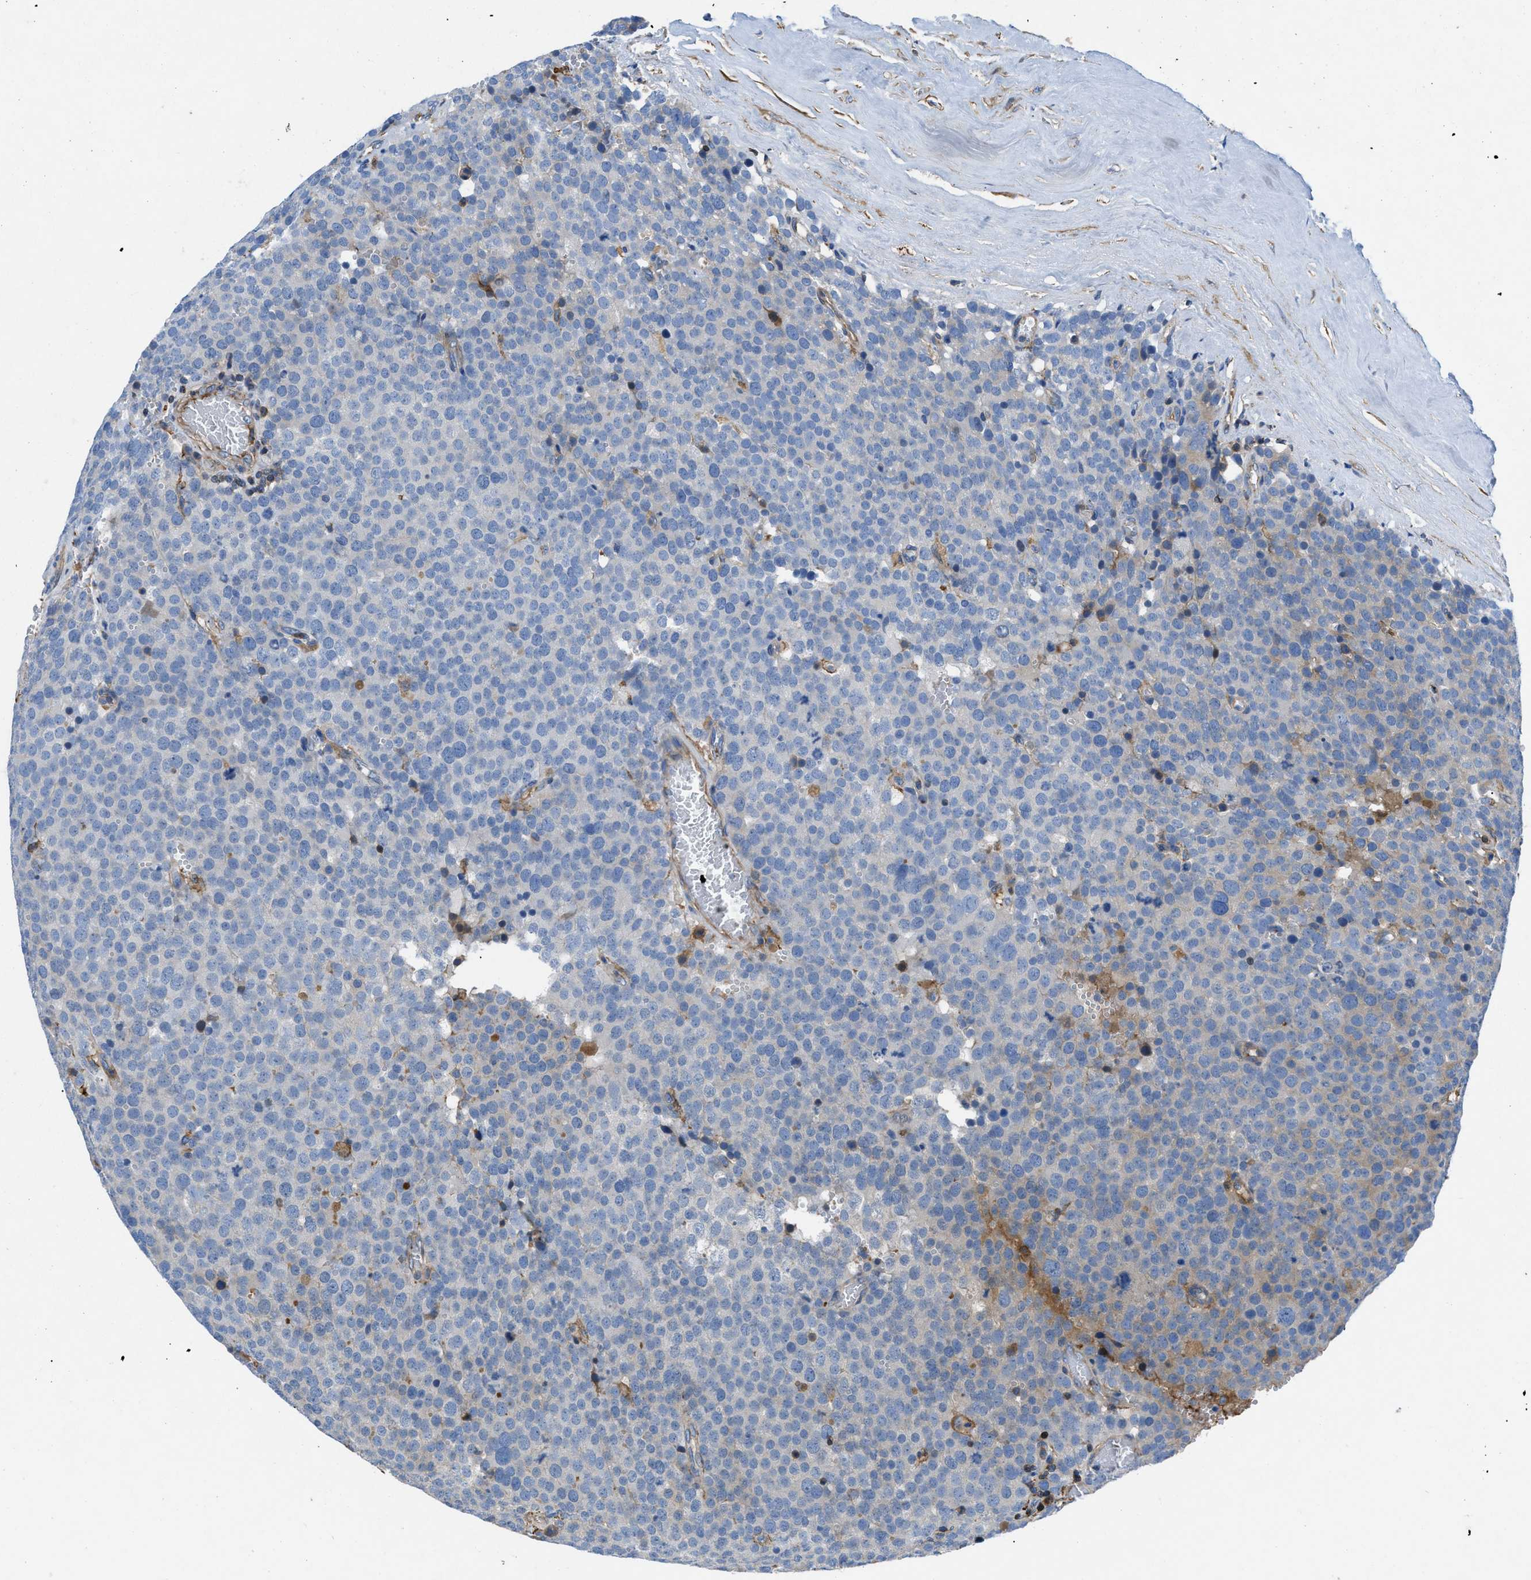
{"staining": {"intensity": "negative", "quantity": "none", "location": "none"}, "tissue": "testis cancer", "cell_type": "Tumor cells", "image_type": "cancer", "snomed": [{"axis": "morphology", "description": "Normal tissue, NOS"}, {"axis": "morphology", "description": "Seminoma, NOS"}, {"axis": "topography", "description": "Testis"}], "caption": "Seminoma (testis) was stained to show a protein in brown. There is no significant expression in tumor cells.", "gene": "ATP6V0D1", "patient": {"sex": "male", "age": 71}}